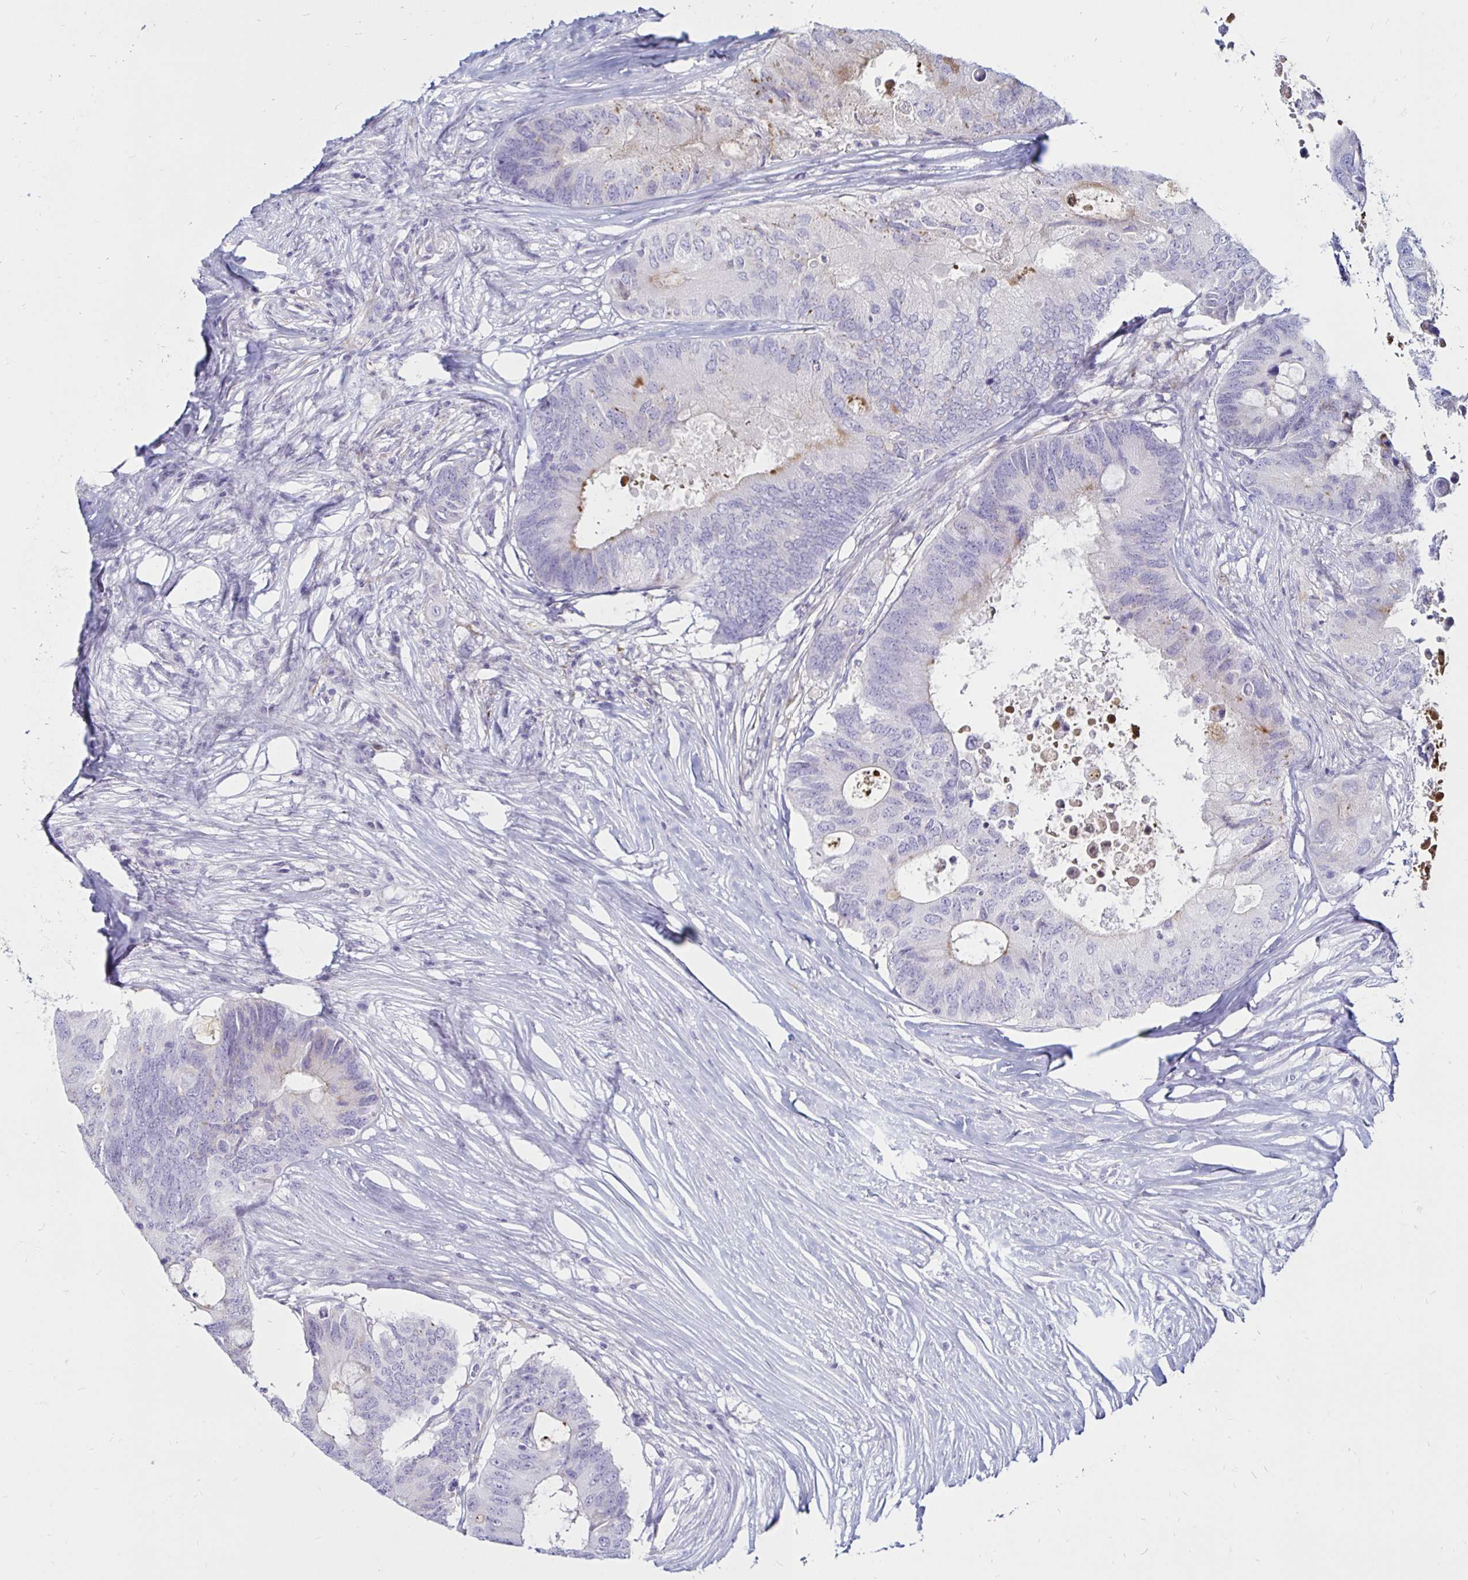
{"staining": {"intensity": "negative", "quantity": "none", "location": "none"}, "tissue": "colorectal cancer", "cell_type": "Tumor cells", "image_type": "cancer", "snomed": [{"axis": "morphology", "description": "Adenocarcinoma, NOS"}, {"axis": "topography", "description": "Colon"}], "caption": "High magnification brightfield microscopy of colorectal adenocarcinoma stained with DAB (3,3'-diaminobenzidine) (brown) and counterstained with hematoxylin (blue): tumor cells show no significant expression.", "gene": "TIMP1", "patient": {"sex": "male", "age": 71}}